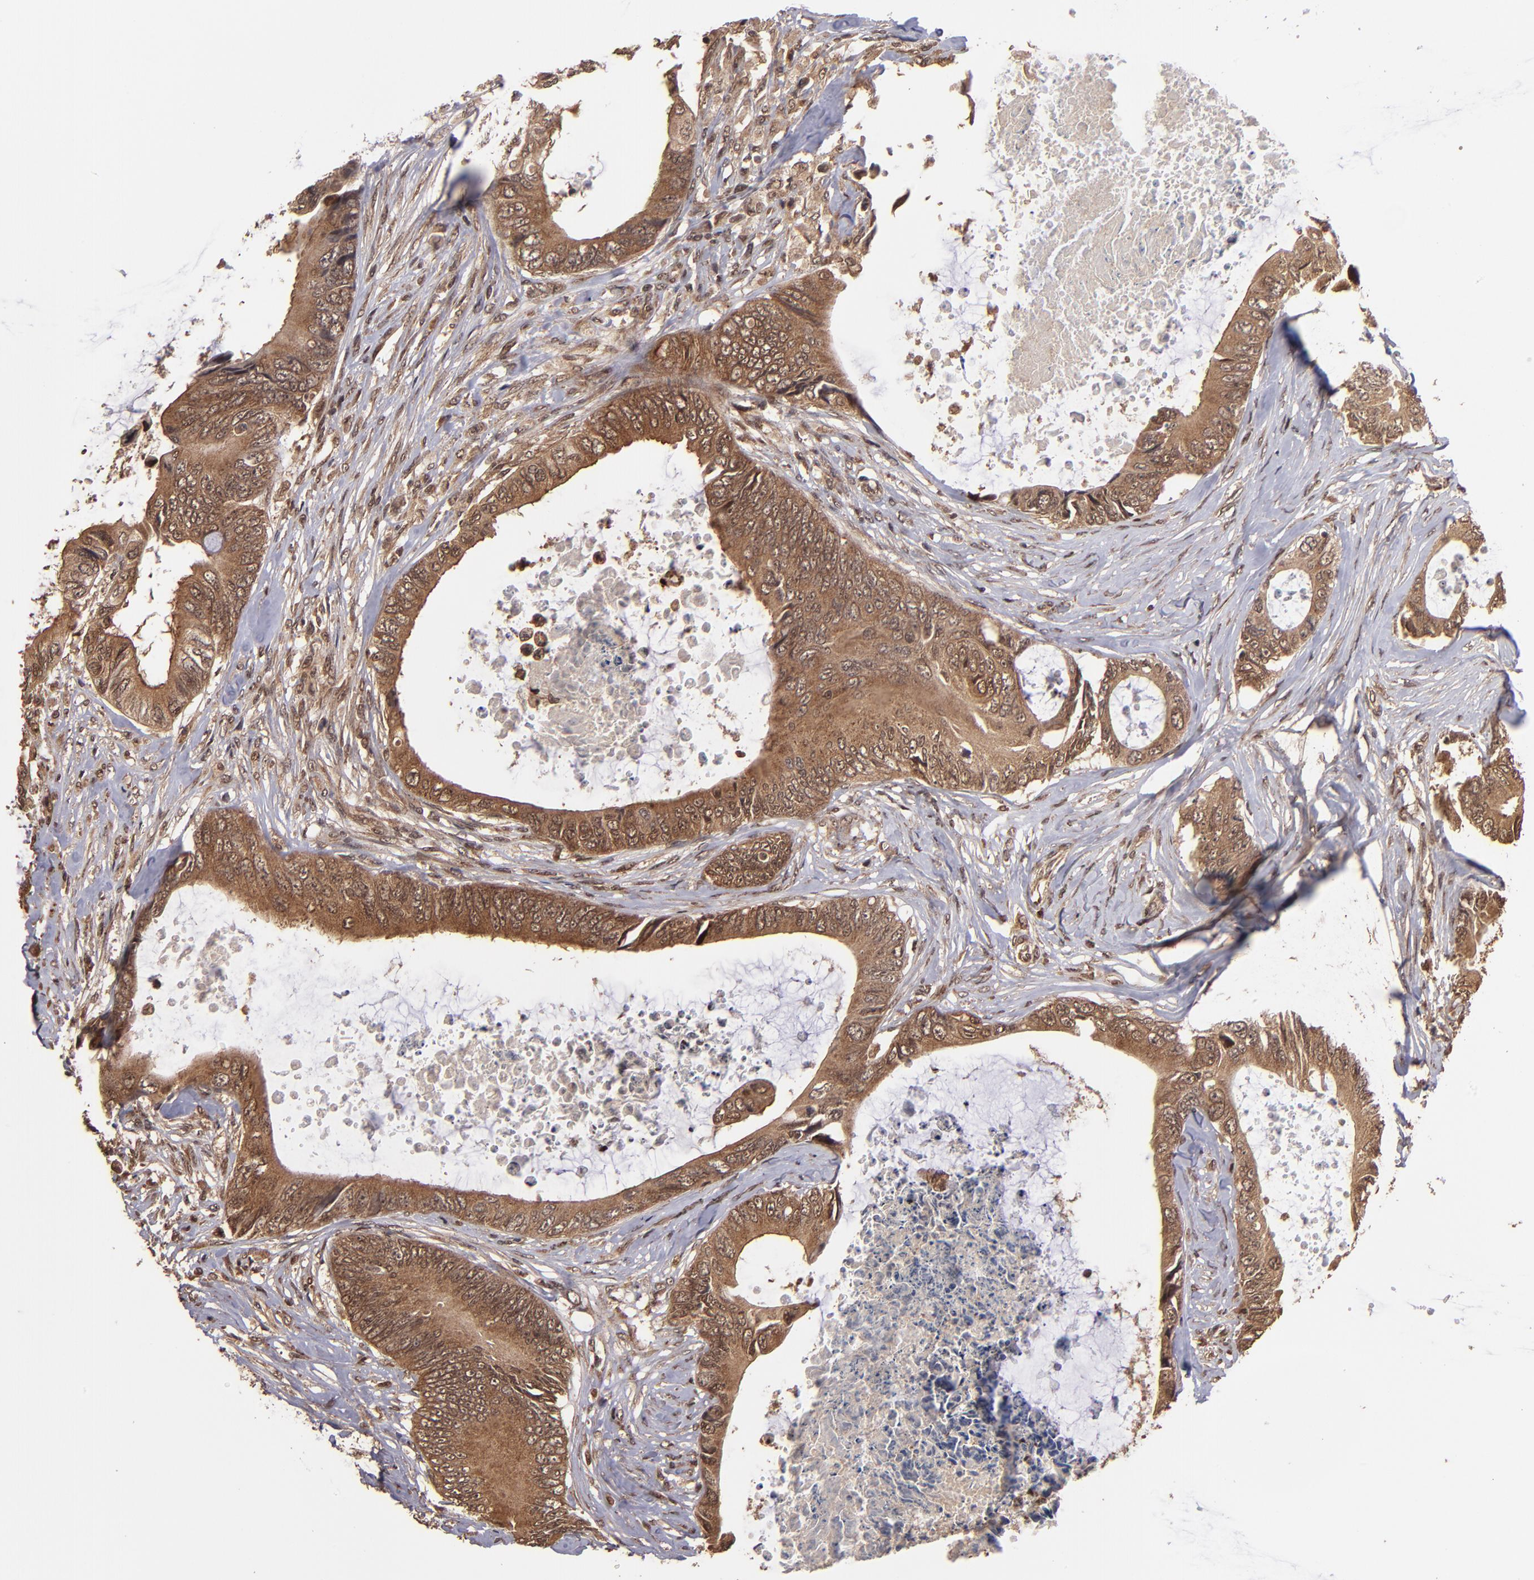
{"staining": {"intensity": "moderate", "quantity": ">75%", "location": "cytoplasmic/membranous"}, "tissue": "colorectal cancer", "cell_type": "Tumor cells", "image_type": "cancer", "snomed": [{"axis": "morphology", "description": "Normal tissue, NOS"}, {"axis": "morphology", "description": "Adenocarcinoma, NOS"}, {"axis": "topography", "description": "Rectum"}, {"axis": "topography", "description": "Peripheral nerve tissue"}], "caption": "Colorectal adenocarcinoma tissue demonstrates moderate cytoplasmic/membranous staining in about >75% of tumor cells, visualized by immunohistochemistry.", "gene": "NFE2L2", "patient": {"sex": "female", "age": 77}}